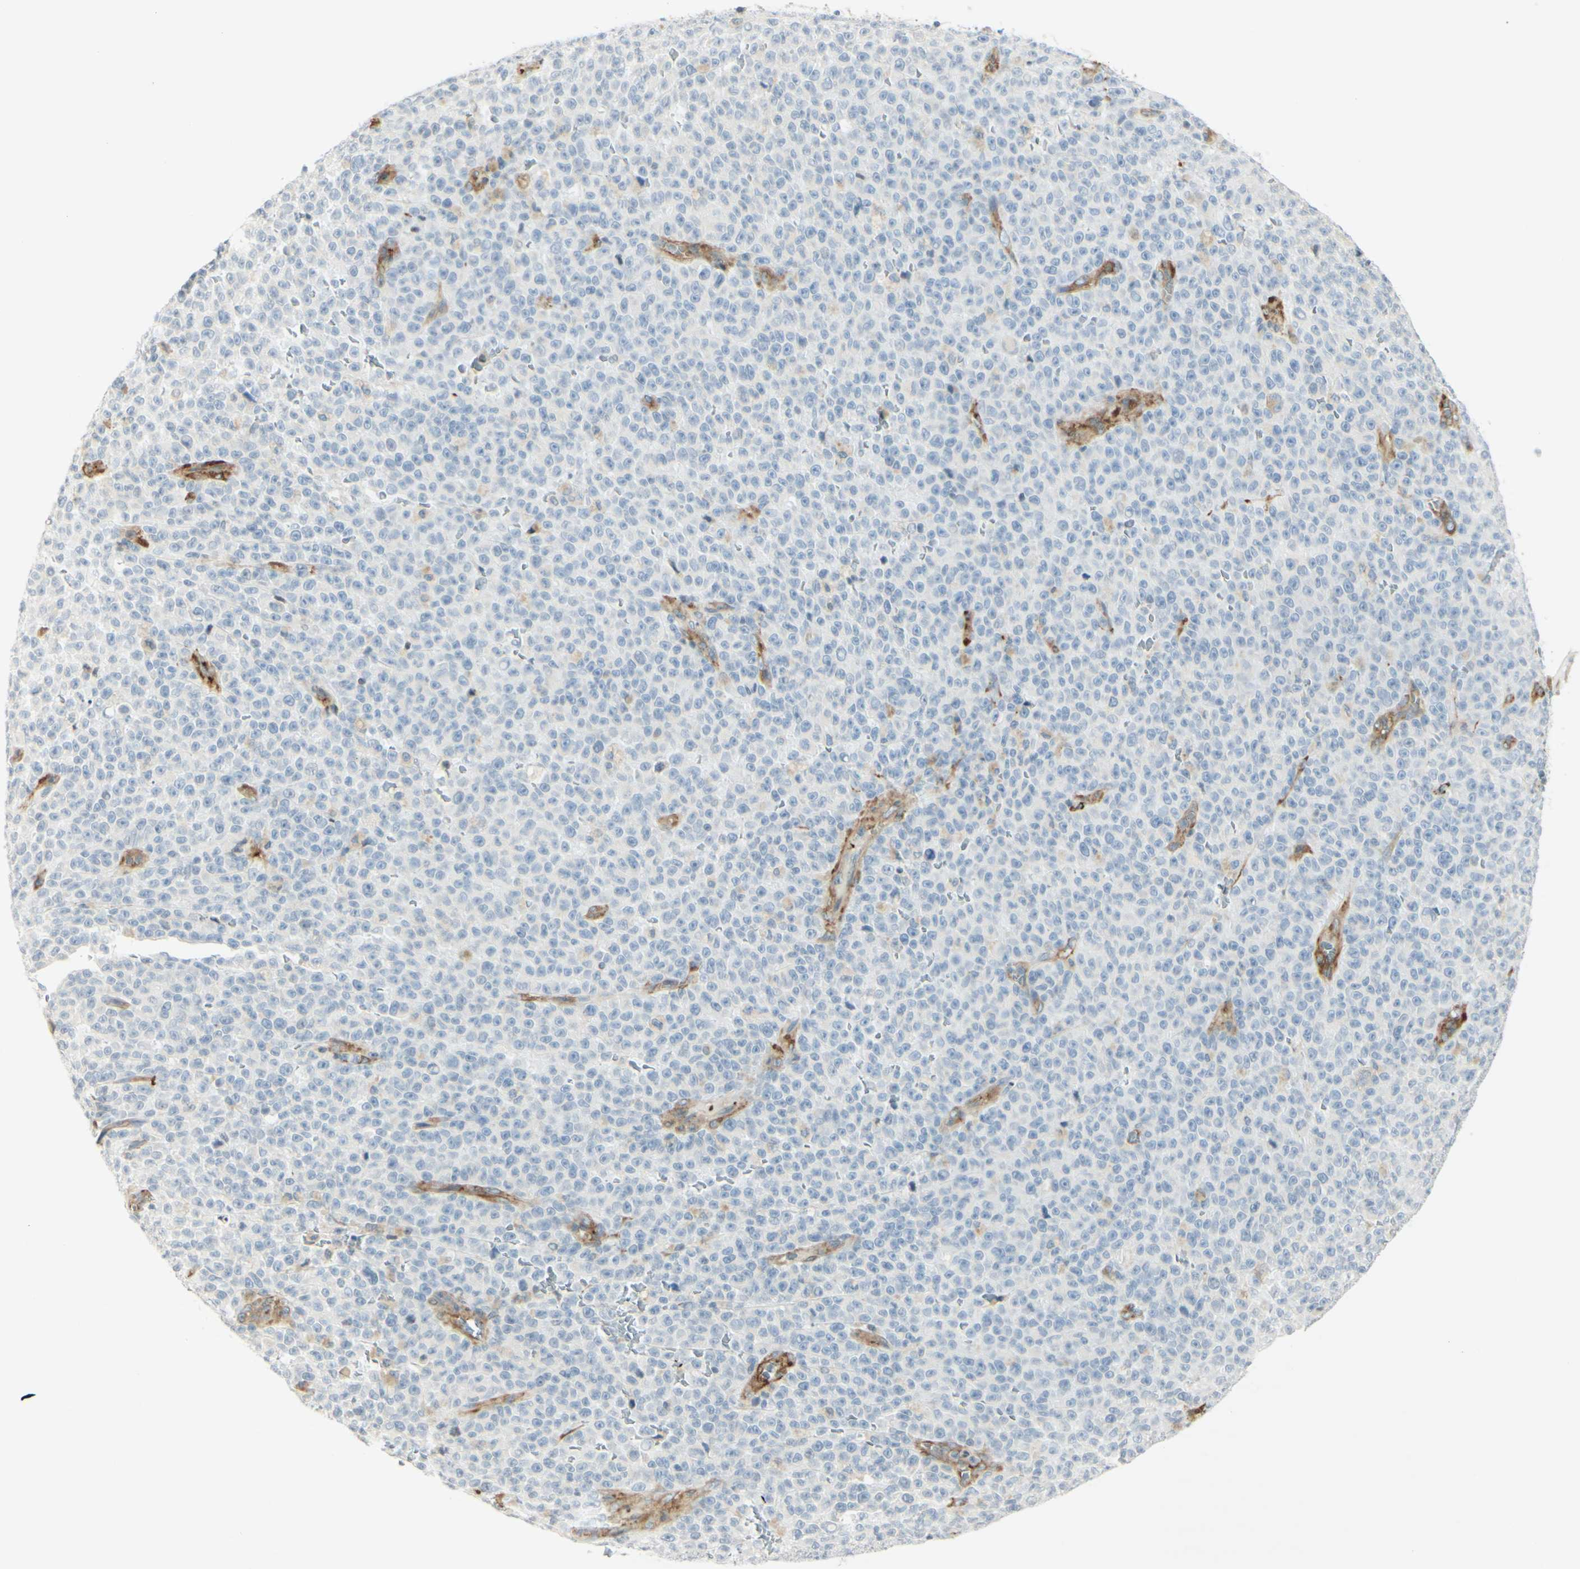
{"staining": {"intensity": "negative", "quantity": "none", "location": "none"}, "tissue": "melanoma", "cell_type": "Tumor cells", "image_type": "cancer", "snomed": [{"axis": "morphology", "description": "Malignant melanoma, NOS"}, {"axis": "topography", "description": "Skin"}], "caption": "The immunohistochemistry image has no significant positivity in tumor cells of melanoma tissue.", "gene": "MAP1B", "patient": {"sex": "female", "age": 82}}